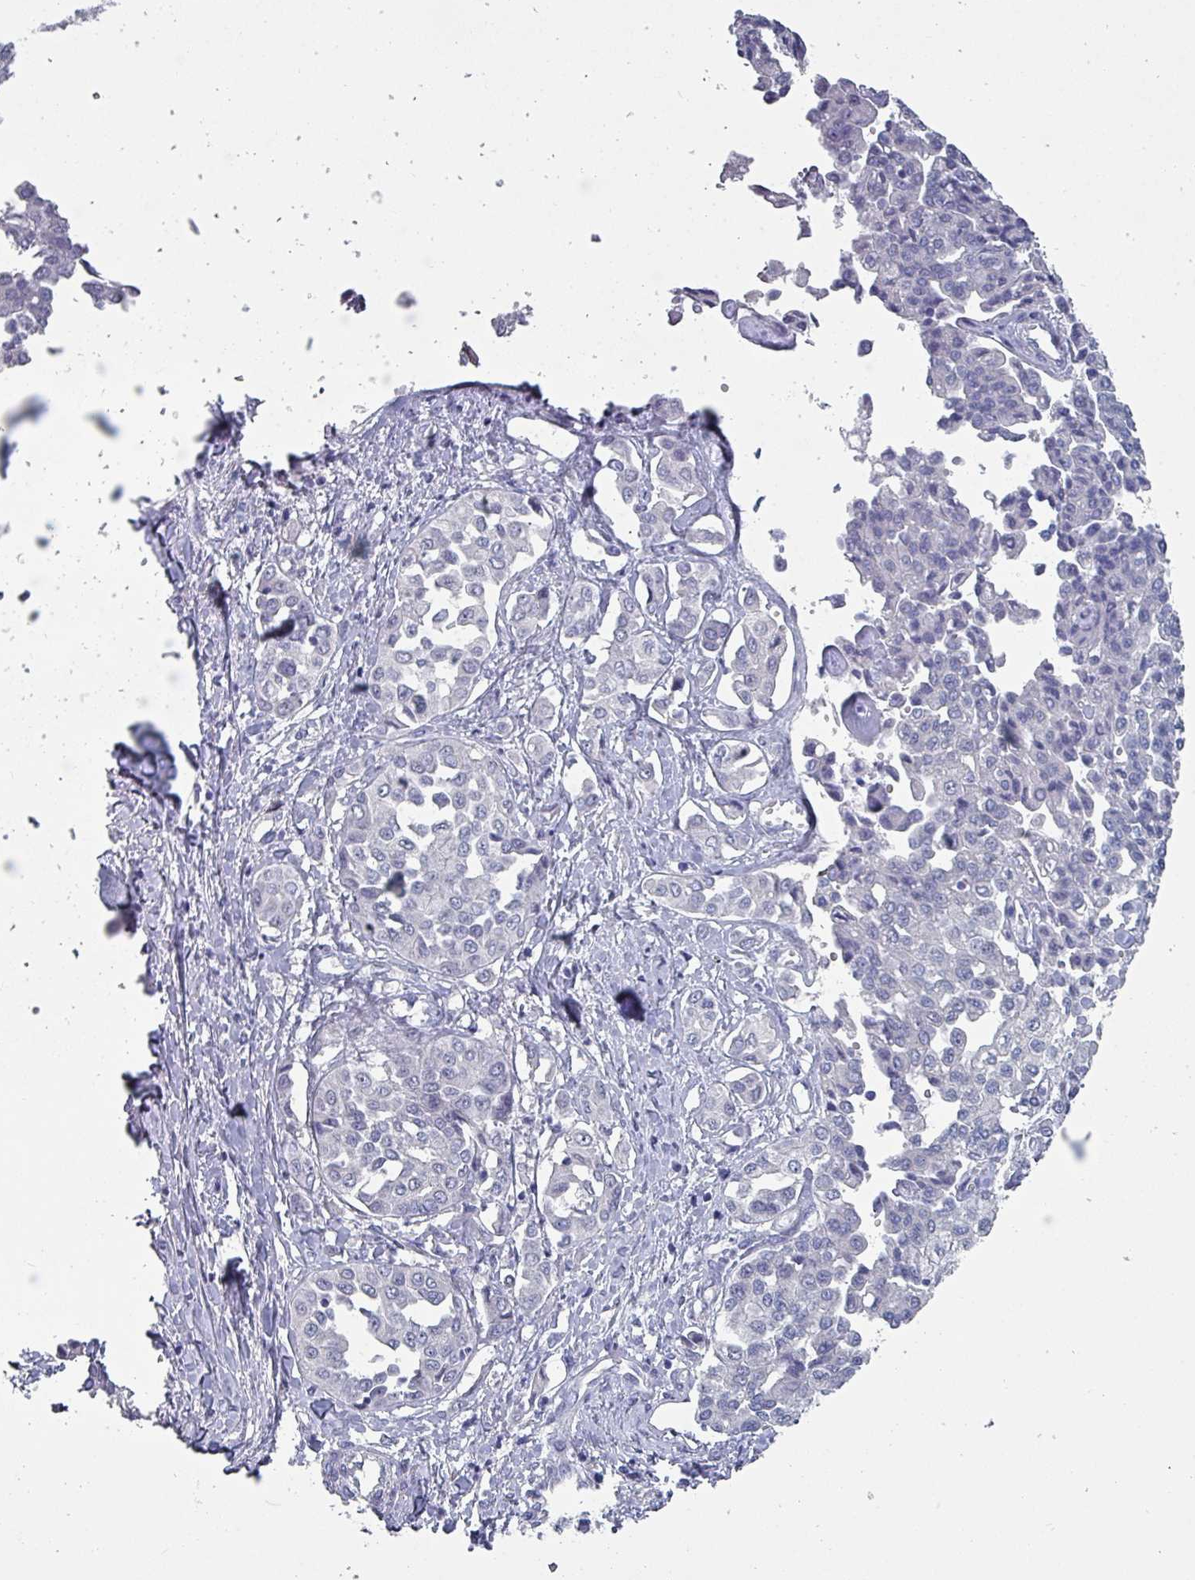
{"staining": {"intensity": "negative", "quantity": "none", "location": "none"}, "tissue": "liver cancer", "cell_type": "Tumor cells", "image_type": "cancer", "snomed": [{"axis": "morphology", "description": "Cholangiocarcinoma"}, {"axis": "topography", "description": "Liver"}], "caption": "Protein analysis of liver cancer exhibits no significant expression in tumor cells. (DAB immunohistochemistry, high magnification).", "gene": "INS-IGF2", "patient": {"sex": "female", "age": 77}}